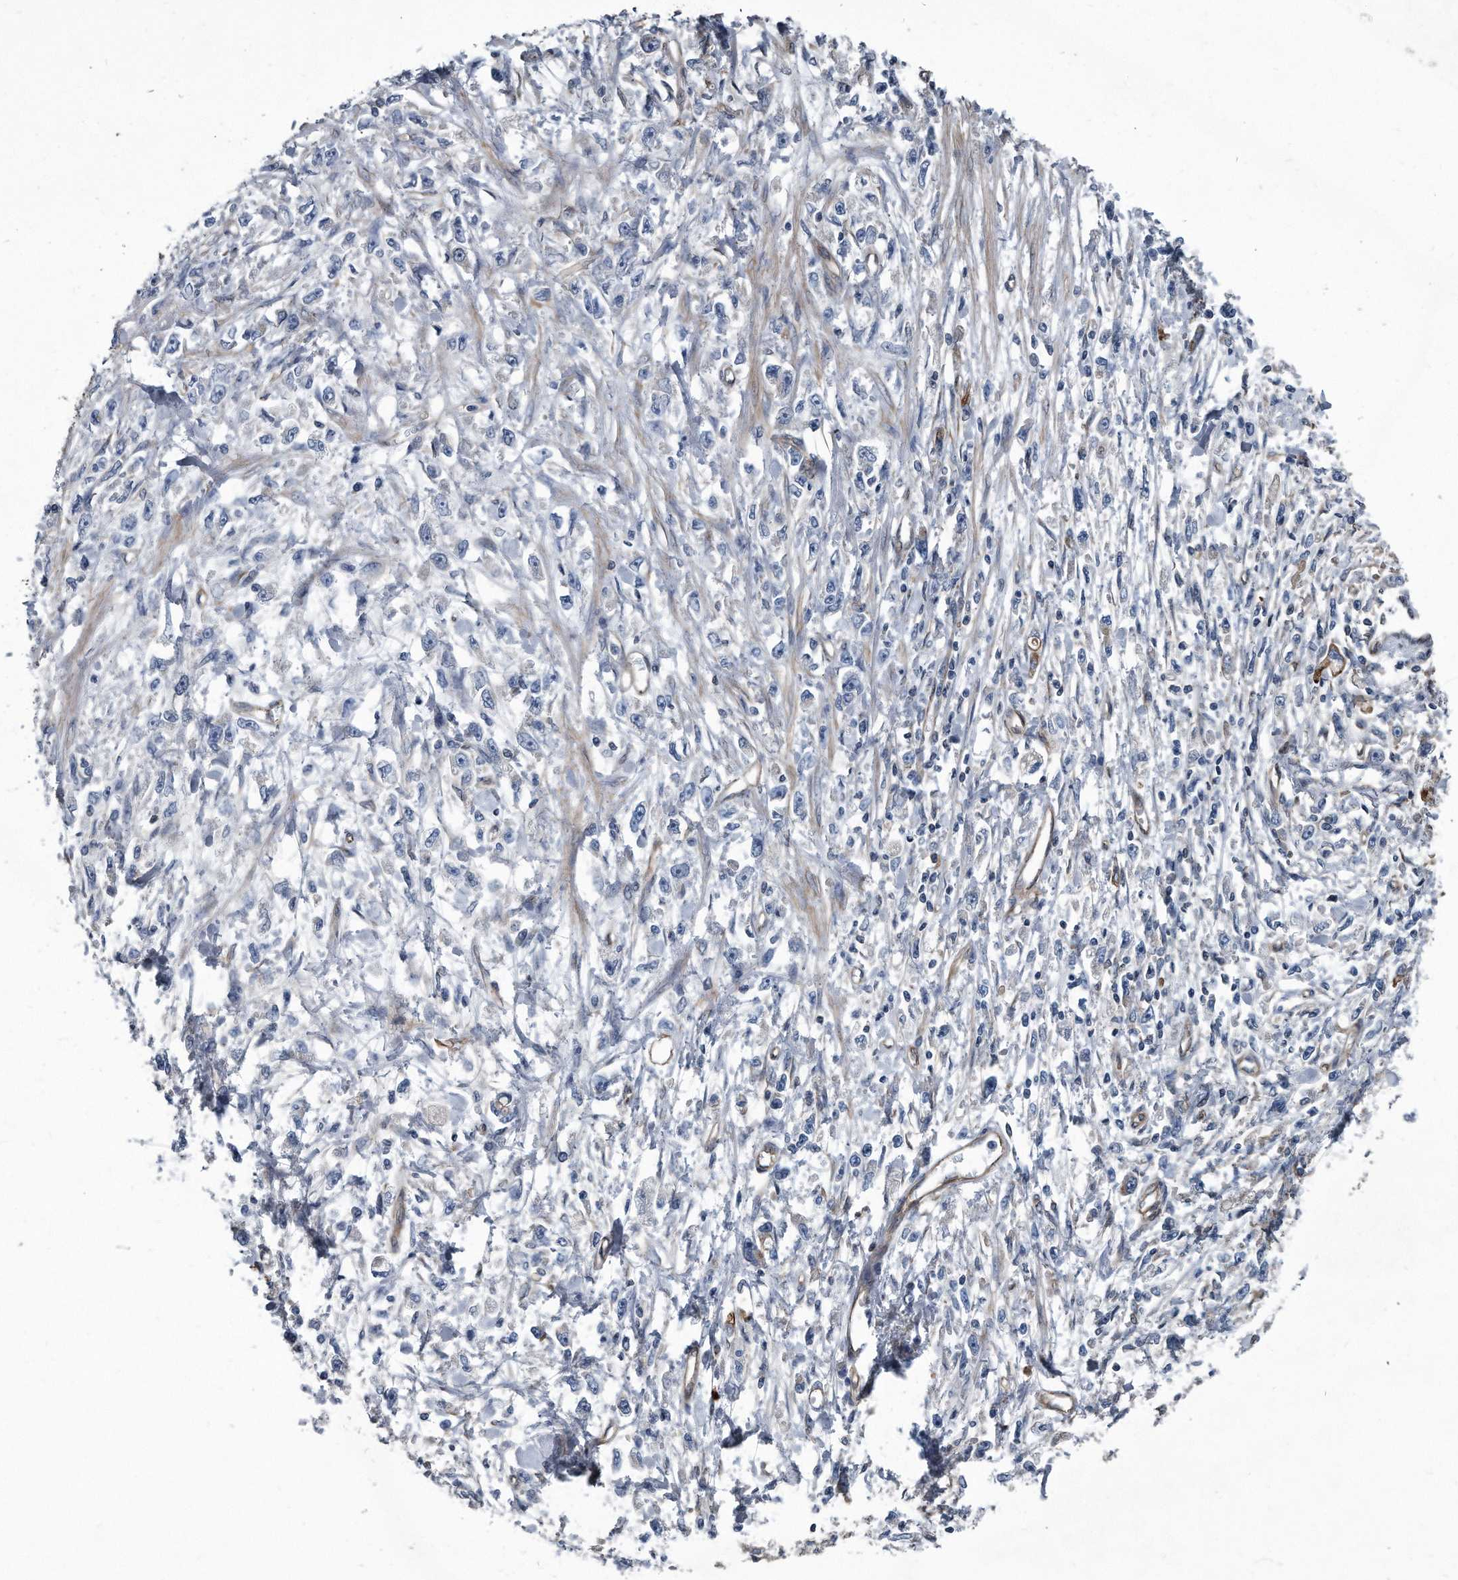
{"staining": {"intensity": "negative", "quantity": "none", "location": "none"}, "tissue": "stomach cancer", "cell_type": "Tumor cells", "image_type": "cancer", "snomed": [{"axis": "morphology", "description": "Adenocarcinoma, NOS"}, {"axis": "topography", "description": "Stomach"}], "caption": "Immunohistochemistry photomicrograph of human adenocarcinoma (stomach) stained for a protein (brown), which shows no expression in tumor cells.", "gene": "PLEC", "patient": {"sex": "female", "age": 59}}